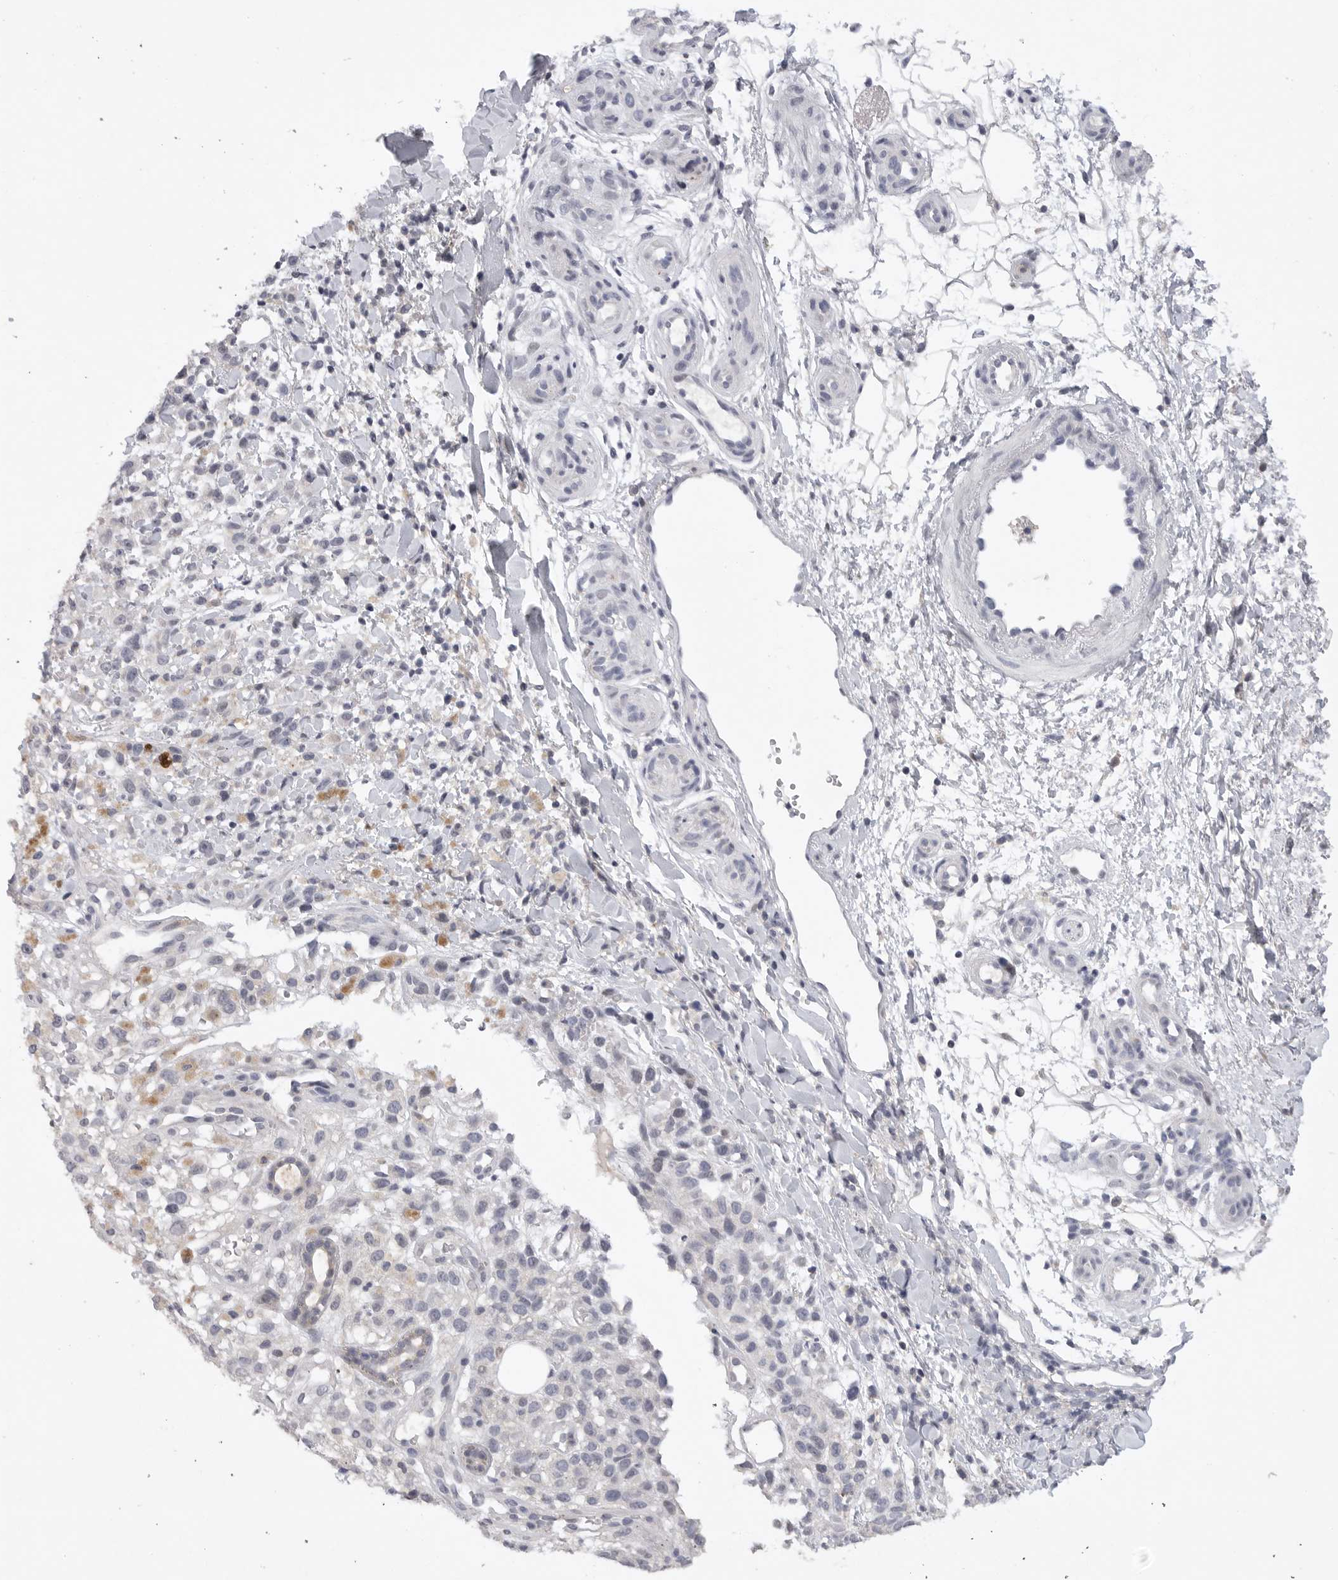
{"staining": {"intensity": "negative", "quantity": "none", "location": "none"}, "tissue": "melanoma", "cell_type": "Tumor cells", "image_type": "cancer", "snomed": [{"axis": "morphology", "description": "Malignant melanoma, Metastatic site"}, {"axis": "topography", "description": "Skin"}], "caption": "Tumor cells are negative for brown protein staining in malignant melanoma (metastatic site).", "gene": "FBXO43", "patient": {"sex": "female", "age": 72}}